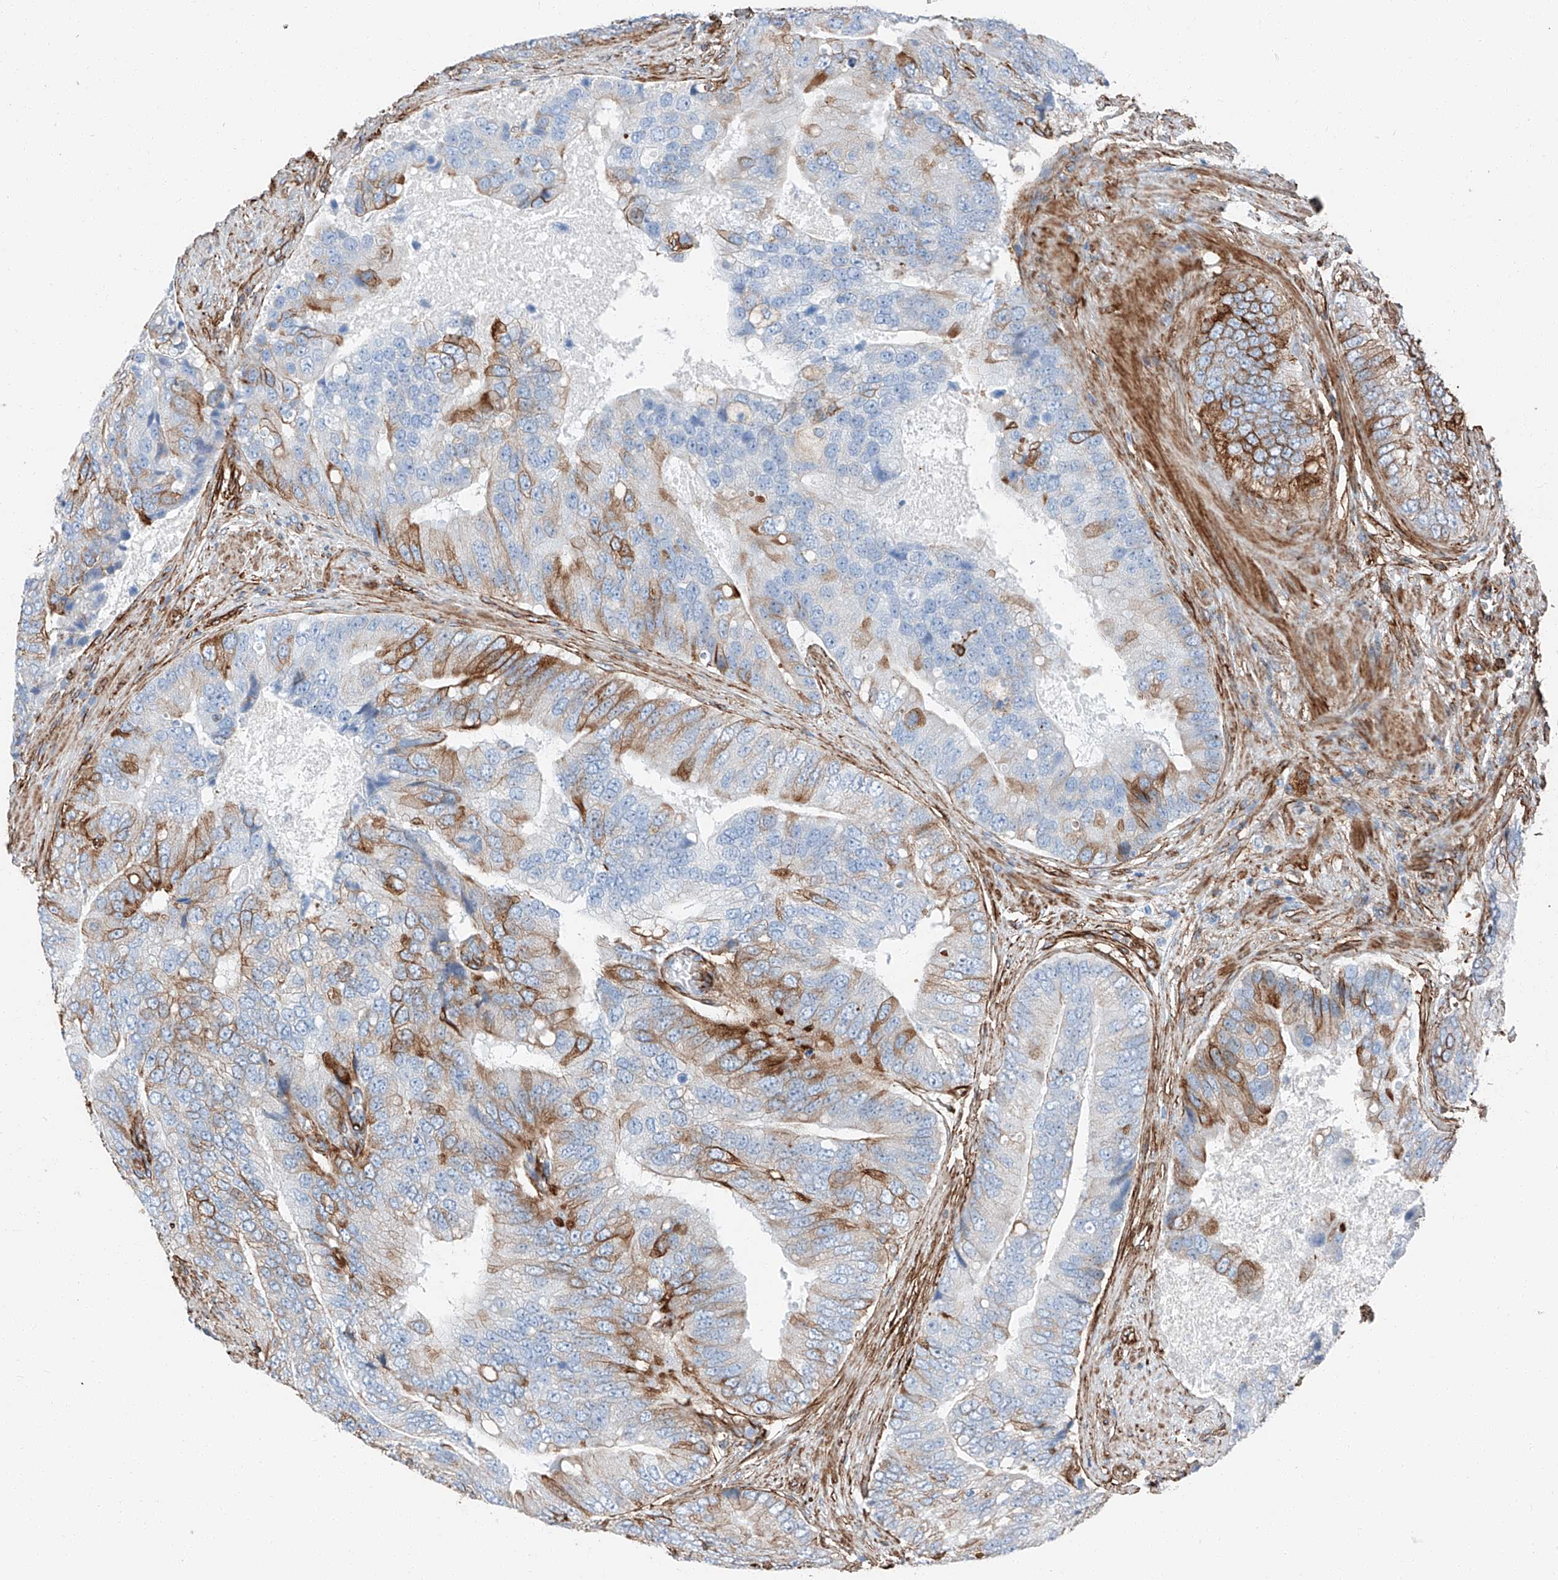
{"staining": {"intensity": "strong", "quantity": "<25%", "location": "cytoplasmic/membranous"}, "tissue": "prostate cancer", "cell_type": "Tumor cells", "image_type": "cancer", "snomed": [{"axis": "morphology", "description": "Adenocarcinoma, High grade"}, {"axis": "topography", "description": "Prostate"}], "caption": "Brown immunohistochemical staining in human prostate cancer exhibits strong cytoplasmic/membranous expression in about <25% of tumor cells.", "gene": "ZNF804A", "patient": {"sex": "male", "age": 70}}